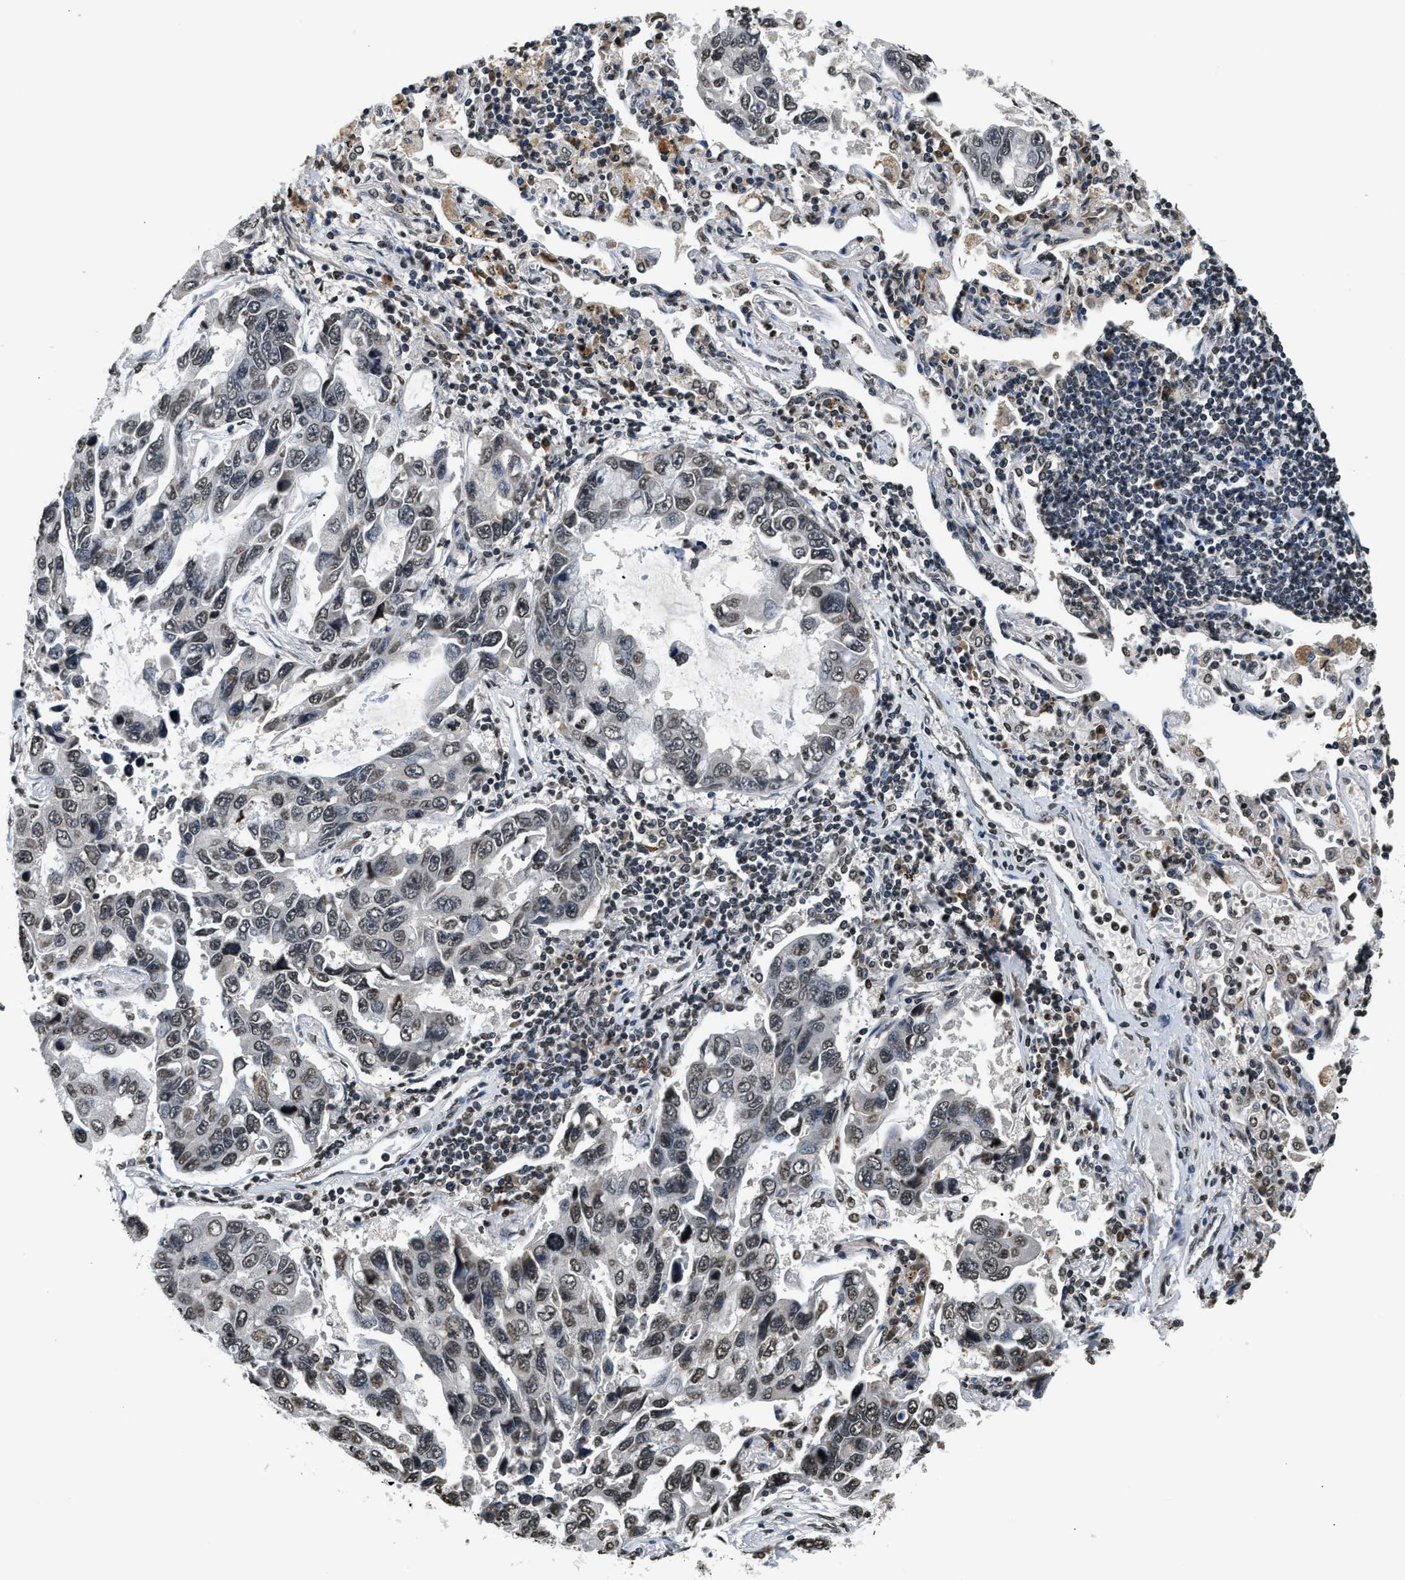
{"staining": {"intensity": "weak", "quantity": "25%-75%", "location": "nuclear"}, "tissue": "lung cancer", "cell_type": "Tumor cells", "image_type": "cancer", "snomed": [{"axis": "morphology", "description": "Adenocarcinoma, NOS"}, {"axis": "topography", "description": "Lung"}], "caption": "This micrograph demonstrates lung adenocarcinoma stained with immunohistochemistry (IHC) to label a protein in brown. The nuclear of tumor cells show weak positivity for the protein. Nuclei are counter-stained blue.", "gene": "DNASE1L3", "patient": {"sex": "male", "age": 64}}